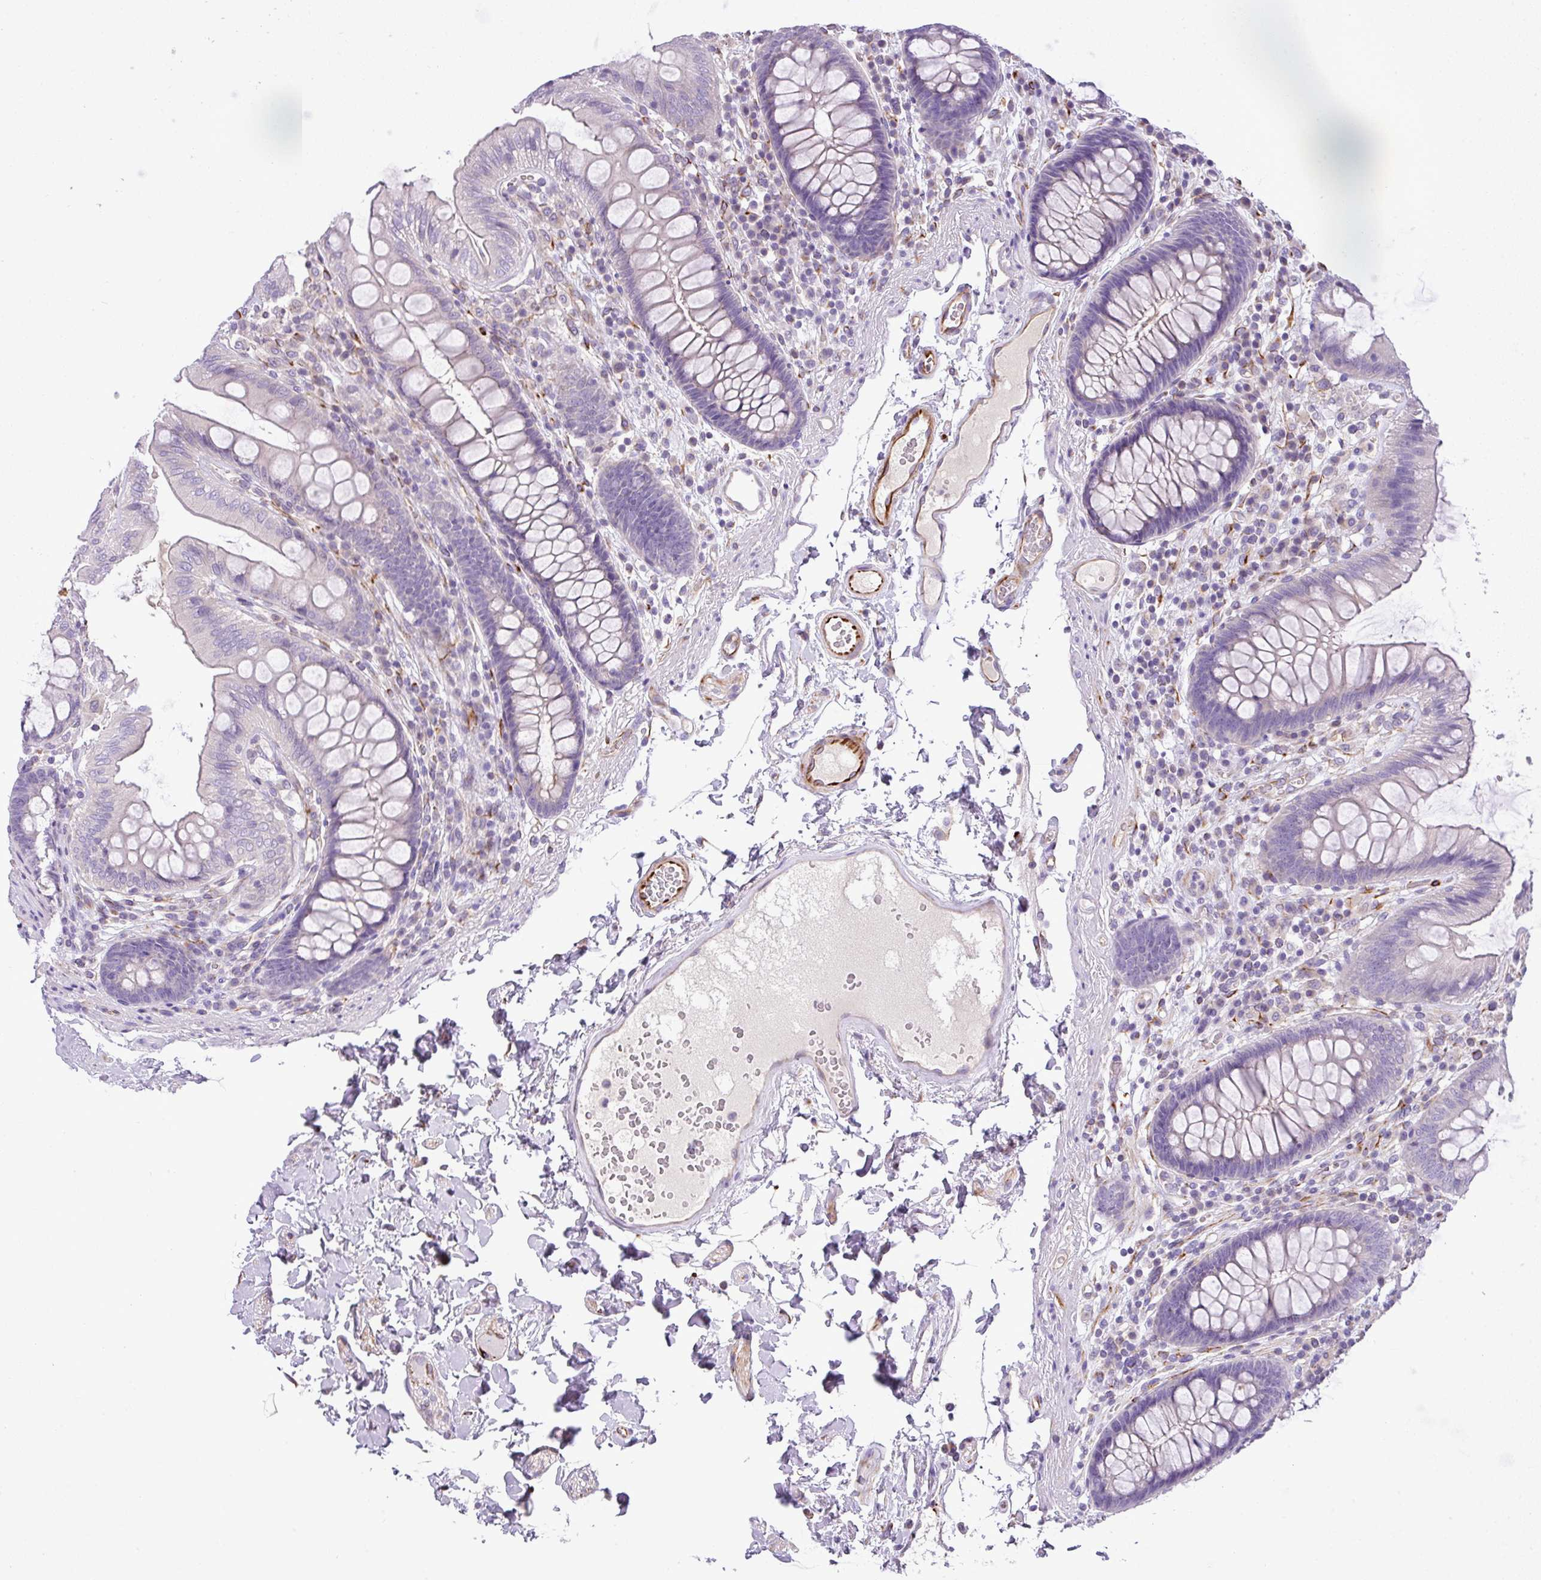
{"staining": {"intensity": "moderate", "quantity": "25%-75%", "location": "cytoplasmic/membranous"}, "tissue": "colon", "cell_type": "Endothelial cells", "image_type": "normal", "snomed": [{"axis": "morphology", "description": "Normal tissue, NOS"}, {"axis": "topography", "description": "Colon"}], "caption": "Immunohistochemistry photomicrograph of normal colon stained for a protein (brown), which demonstrates medium levels of moderate cytoplasmic/membranous staining in about 25%-75% of endothelial cells.", "gene": "ENSG00000273748", "patient": {"sex": "male", "age": 84}}